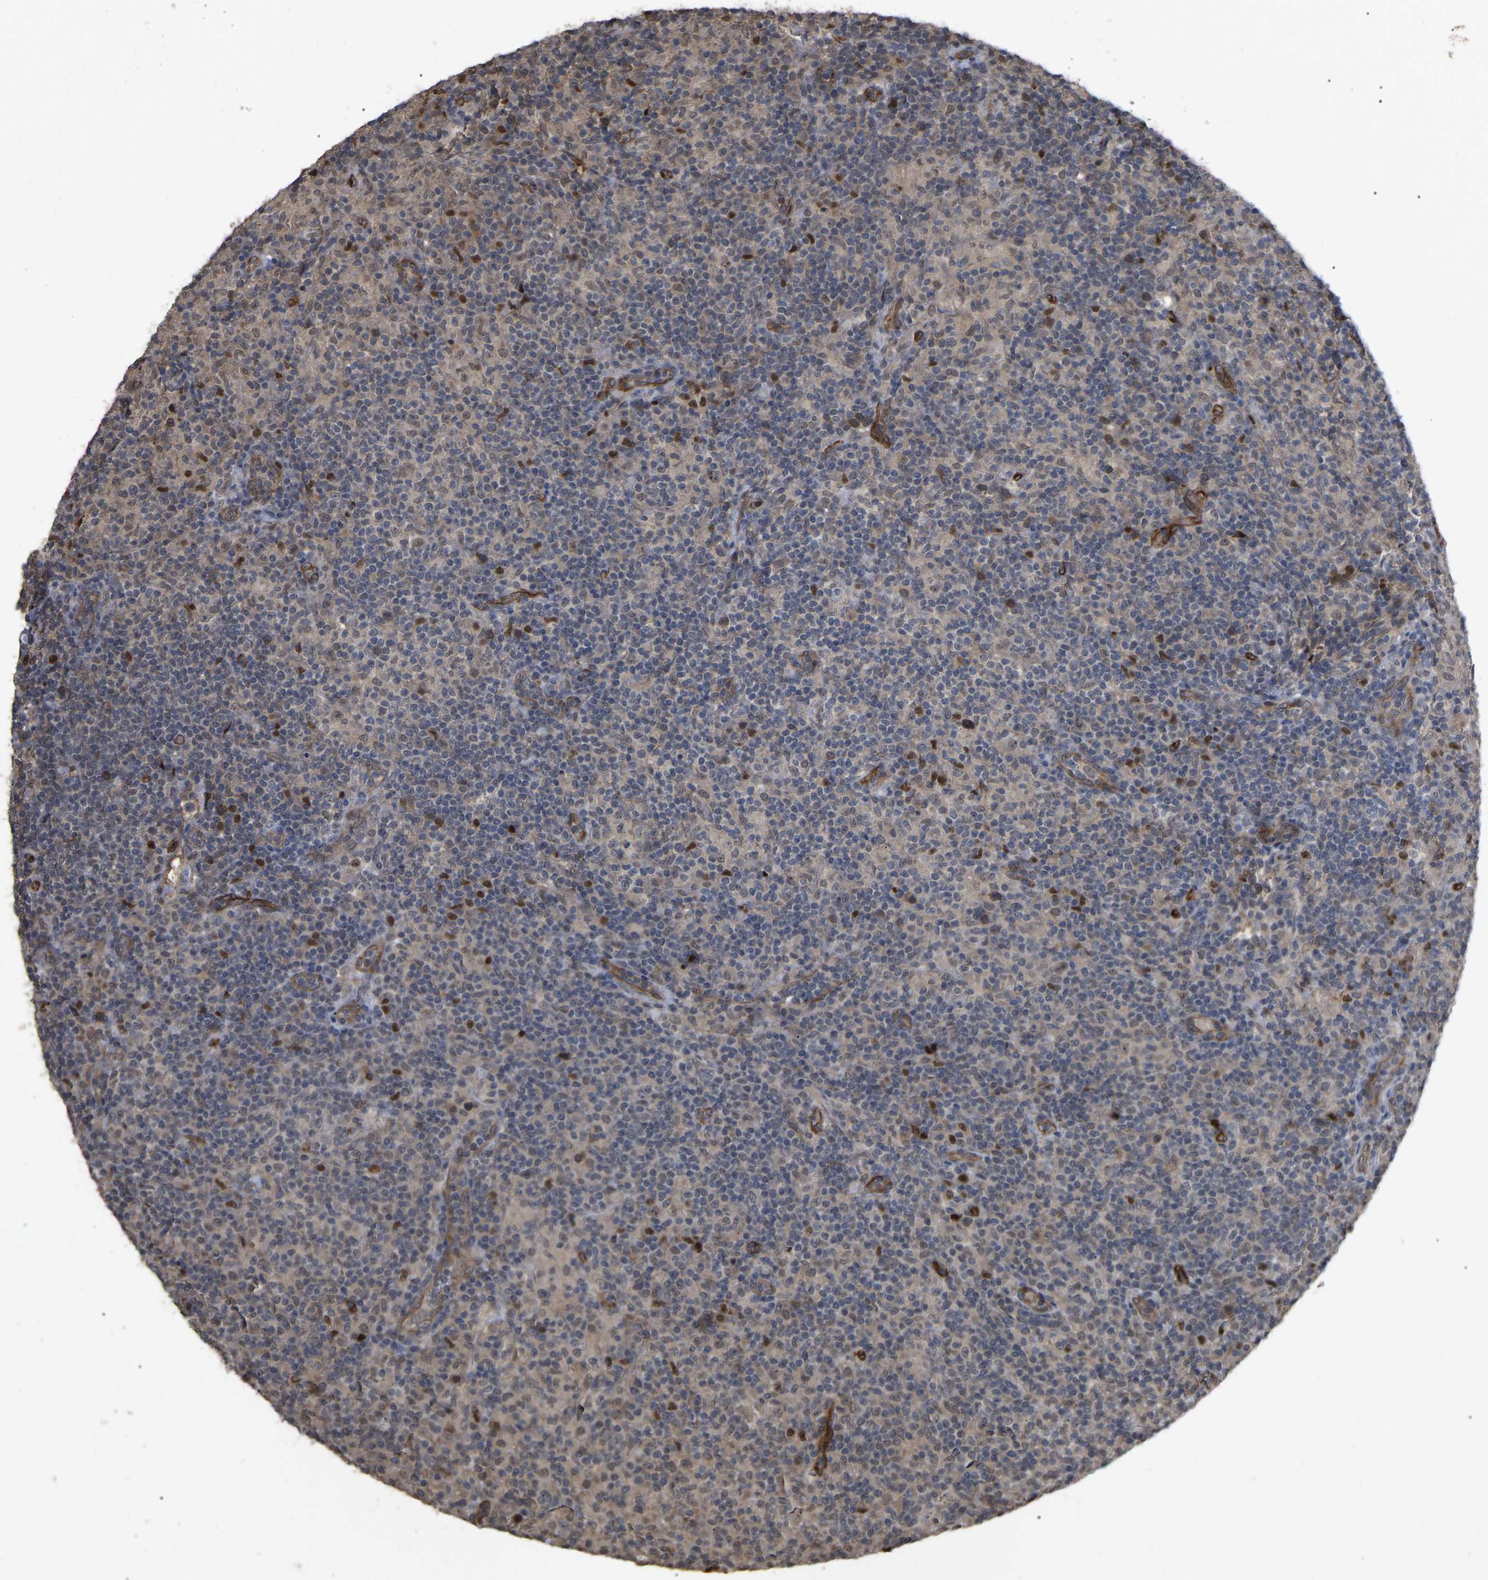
{"staining": {"intensity": "weak", "quantity": ">75%", "location": "cytoplasmic/membranous,nuclear"}, "tissue": "lymphoma", "cell_type": "Tumor cells", "image_type": "cancer", "snomed": [{"axis": "morphology", "description": "Hodgkin's disease, NOS"}, {"axis": "topography", "description": "Lymph node"}], "caption": "Protein analysis of Hodgkin's disease tissue exhibits weak cytoplasmic/membranous and nuclear staining in about >75% of tumor cells.", "gene": "FAM161B", "patient": {"sex": "male", "age": 70}}